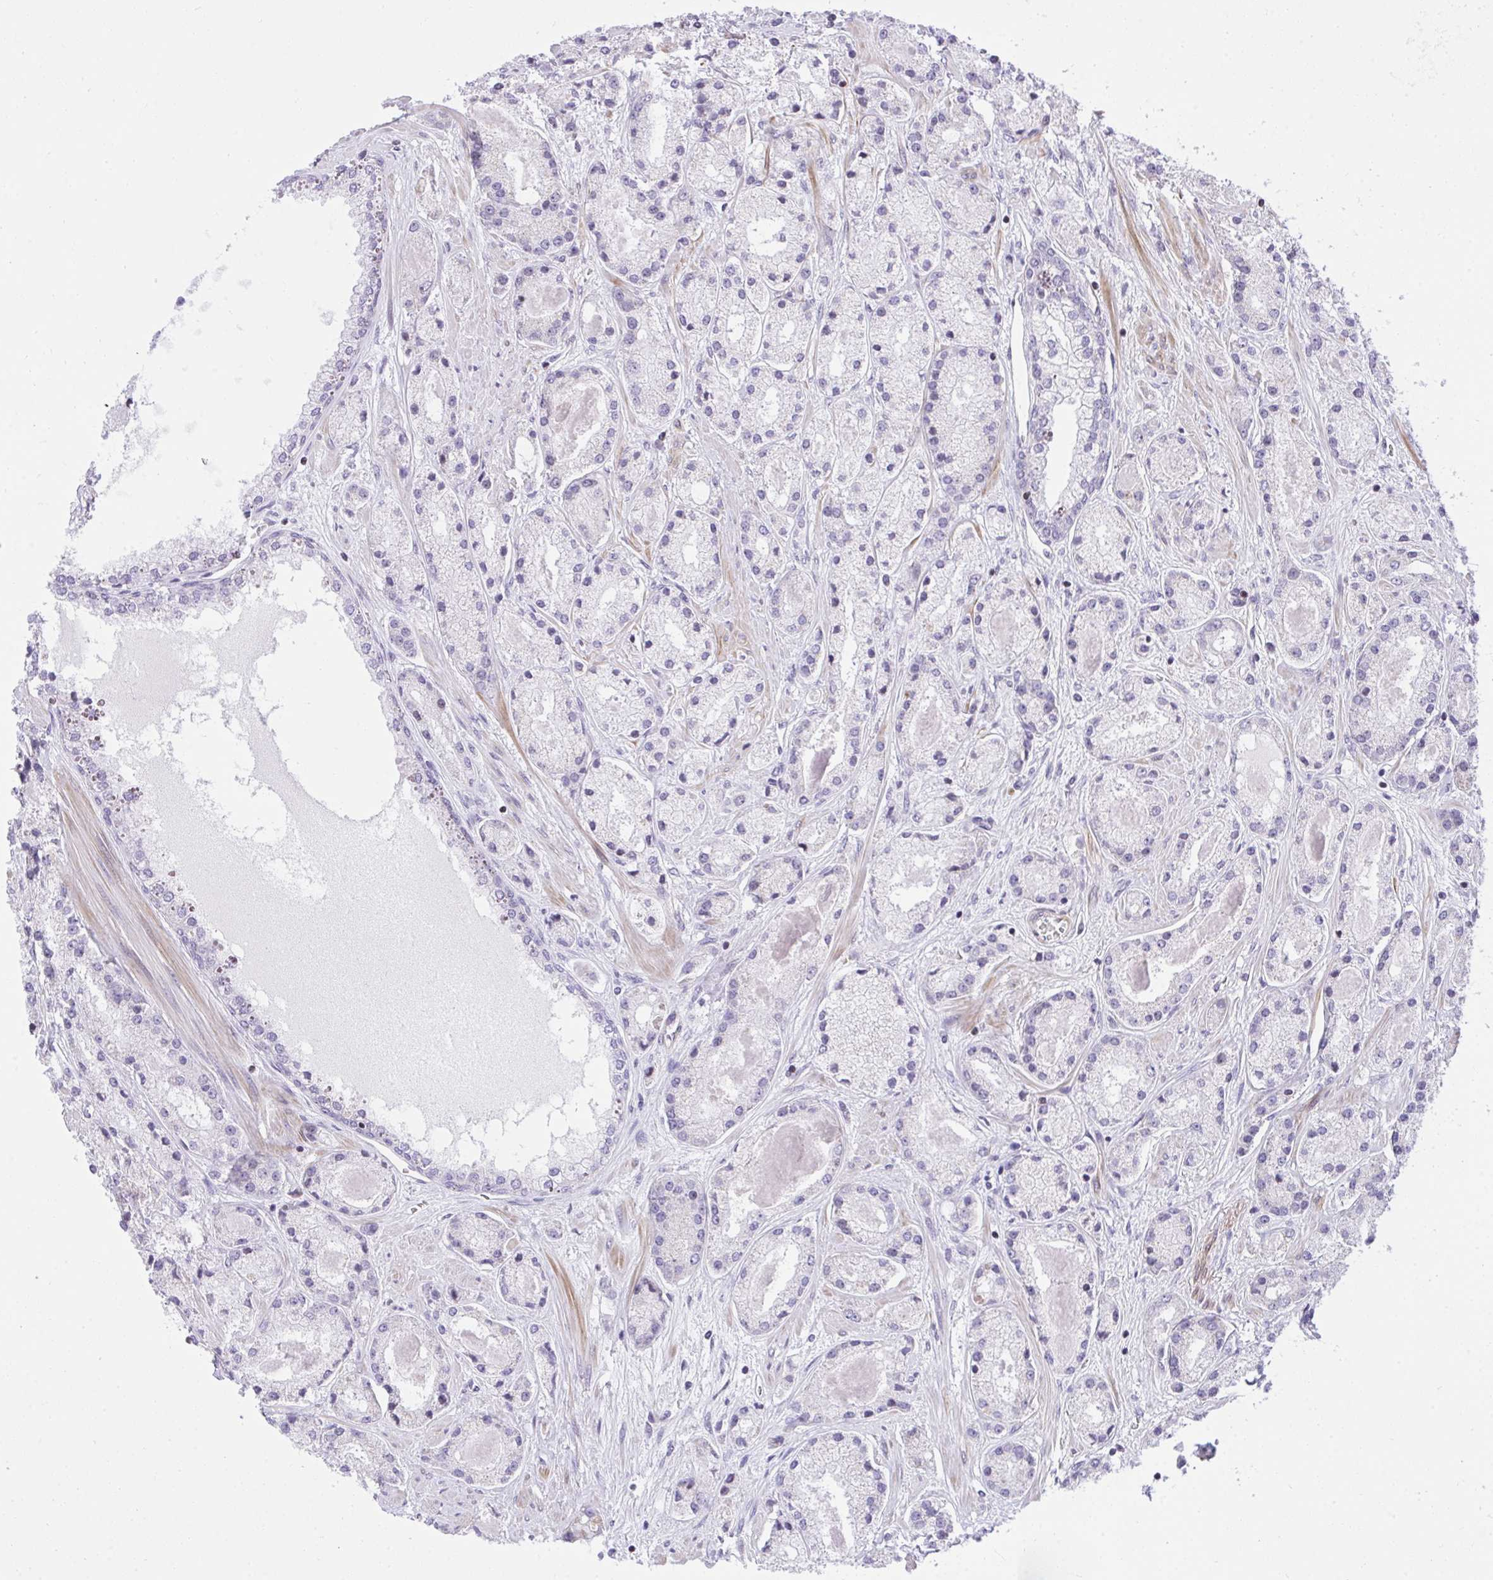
{"staining": {"intensity": "negative", "quantity": "none", "location": "none"}, "tissue": "prostate cancer", "cell_type": "Tumor cells", "image_type": "cancer", "snomed": [{"axis": "morphology", "description": "Adenocarcinoma, High grade"}, {"axis": "topography", "description": "Prostate"}], "caption": "IHC micrograph of neoplastic tissue: prostate high-grade adenocarcinoma stained with DAB shows no significant protein staining in tumor cells. (DAB immunohistochemistry with hematoxylin counter stain).", "gene": "KCNN4", "patient": {"sex": "male", "age": 67}}